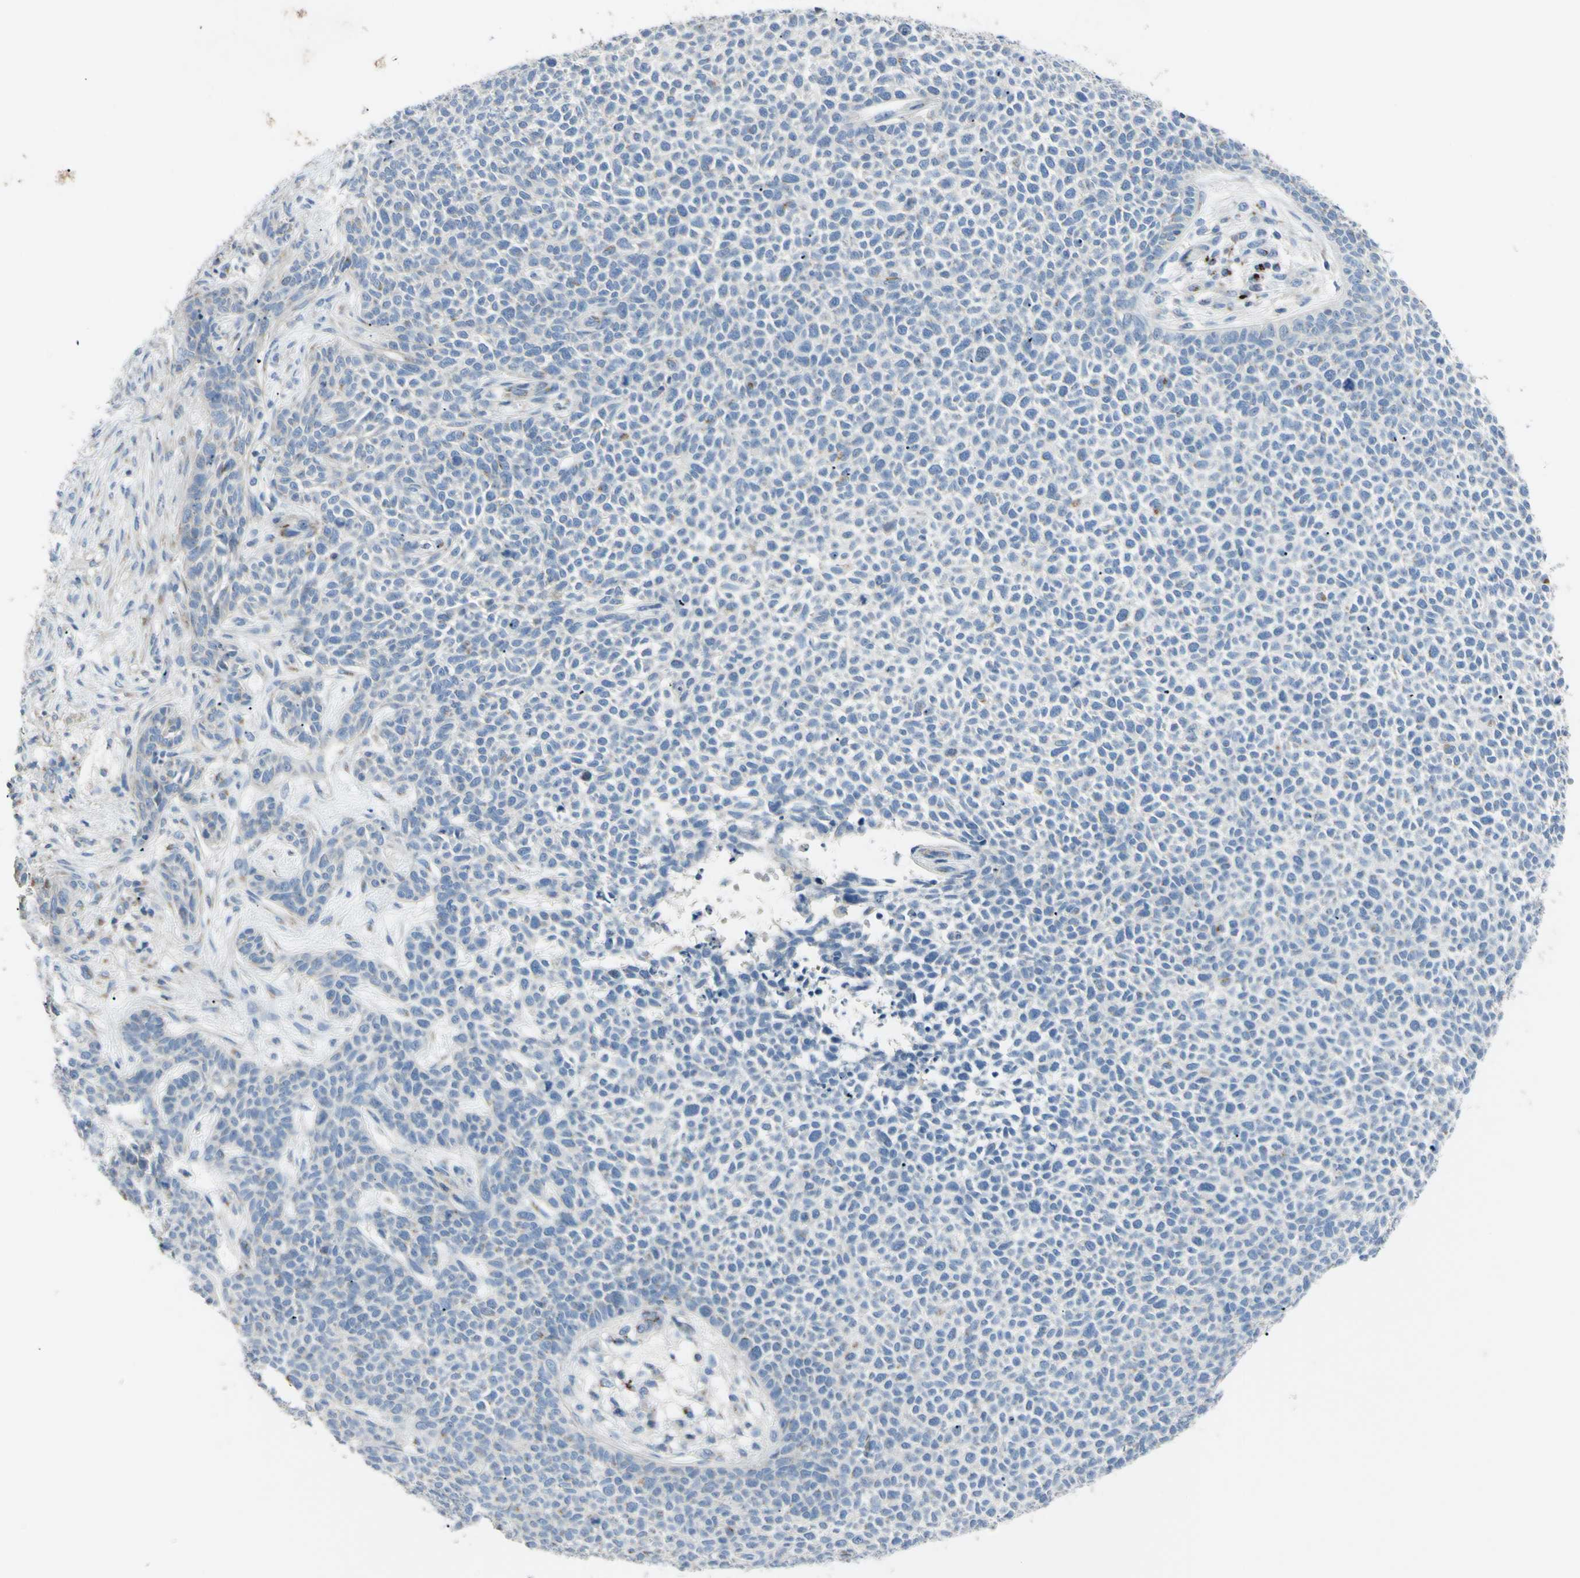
{"staining": {"intensity": "weak", "quantity": "<25%", "location": "cytoplasmic/membranous"}, "tissue": "skin cancer", "cell_type": "Tumor cells", "image_type": "cancer", "snomed": [{"axis": "morphology", "description": "Basal cell carcinoma"}, {"axis": "topography", "description": "Skin"}], "caption": "Photomicrograph shows no significant protein expression in tumor cells of skin cancer.", "gene": "B4GALT3", "patient": {"sex": "female", "age": 84}}